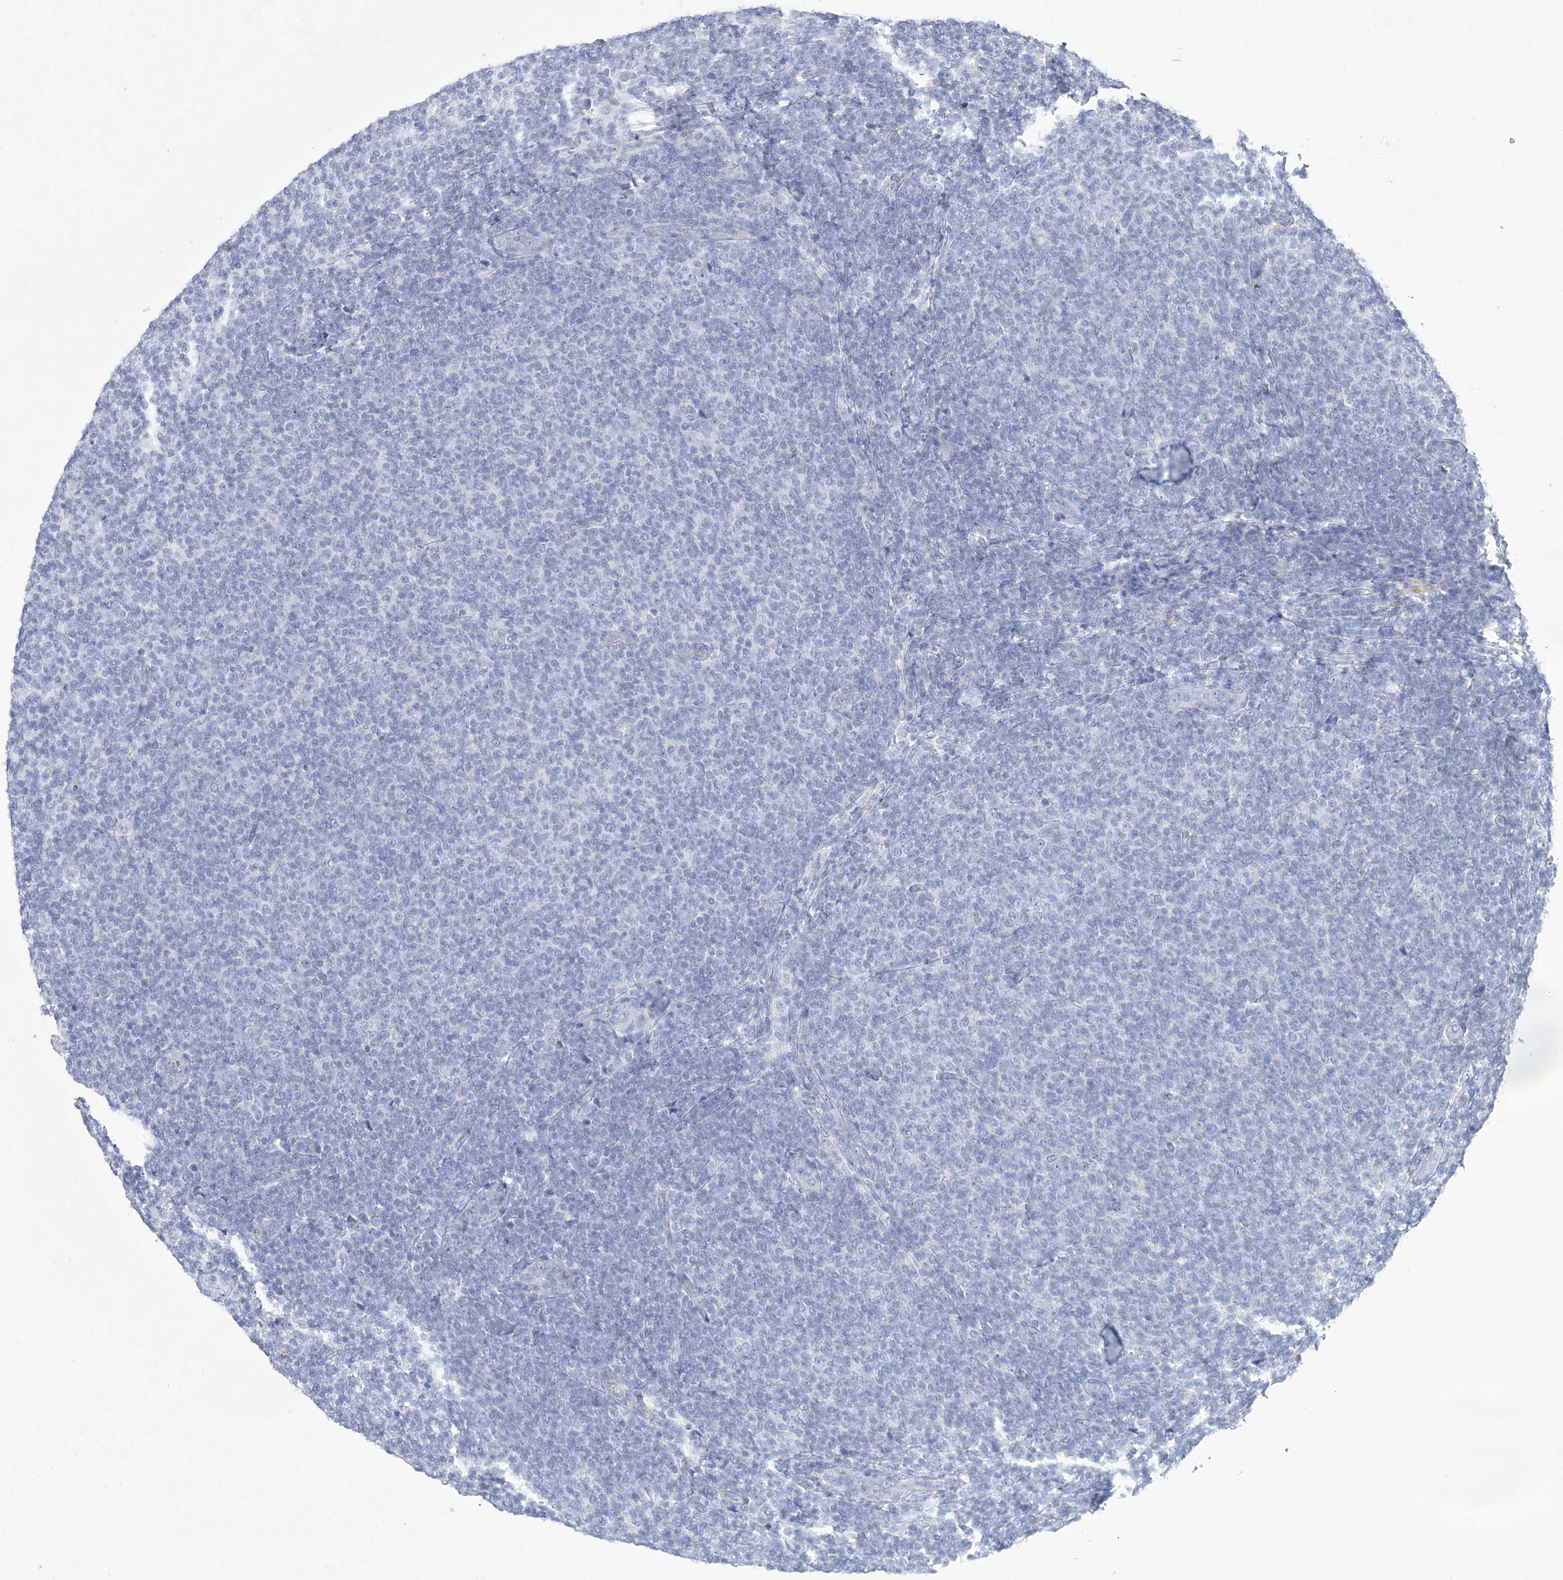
{"staining": {"intensity": "negative", "quantity": "none", "location": "none"}, "tissue": "lymphoma", "cell_type": "Tumor cells", "image_type": "cancer", "snomed": [{"axis": "morphology", "description": "Malignant lymphoma, non-Hodgkin's type, Low grade"}, {"axis": "topography", "description": "Lymph node"}], "caption": "DAB immunohistochemical staining of lymphoma exhibits no significant expression in tumor cells. (DAB immunohistochemistry visualized using brightfield microscopy, high magnification).", "gene": "WDR74", "patient": {"sex": "male", "age": 66}}